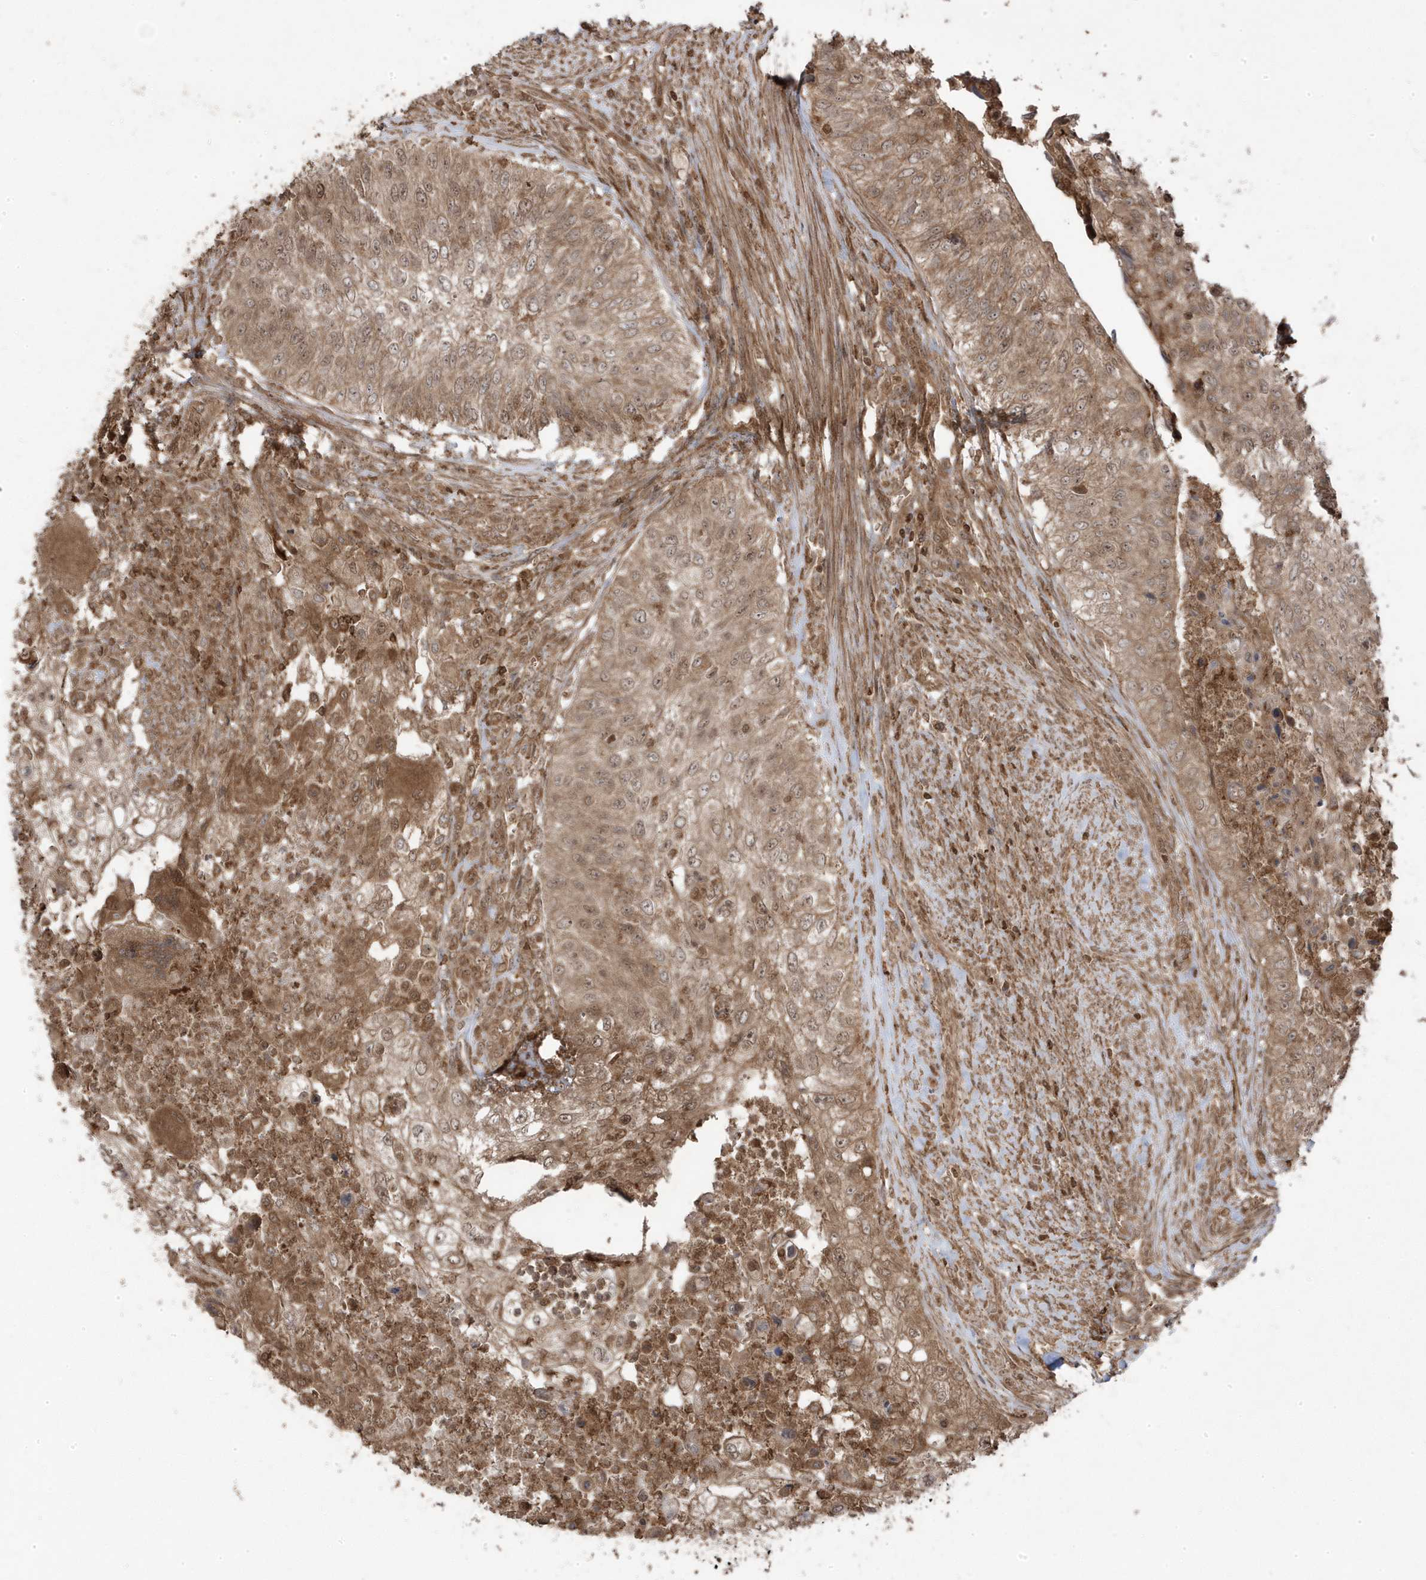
{"staining": {"intensity": "moderate", "quantity": ">75%", "location": "cytoplasmic/membranous"}, "tissue": "urothelial cancer", "cell_type": "Tumor cells", "image_type": "cancer", "snomed": [{"axis": "morphology", "description": "Urothelial carcinoma, High grade"}, {"axis": "topography", "description": "Urinary bladder"}], "caption": "IHC micrograph of neoplastic tissue: urothelial carcinoma (high-grade) stained using IHC demonstrates medium levels of moderate protein expression localized specifically in the cytoplasmic/membranous of tumor cells, appearing as a cytoplasmic/membranous brown color.", "gene": "ASAP1", "patient": {"sex": "female", "age": 60}}